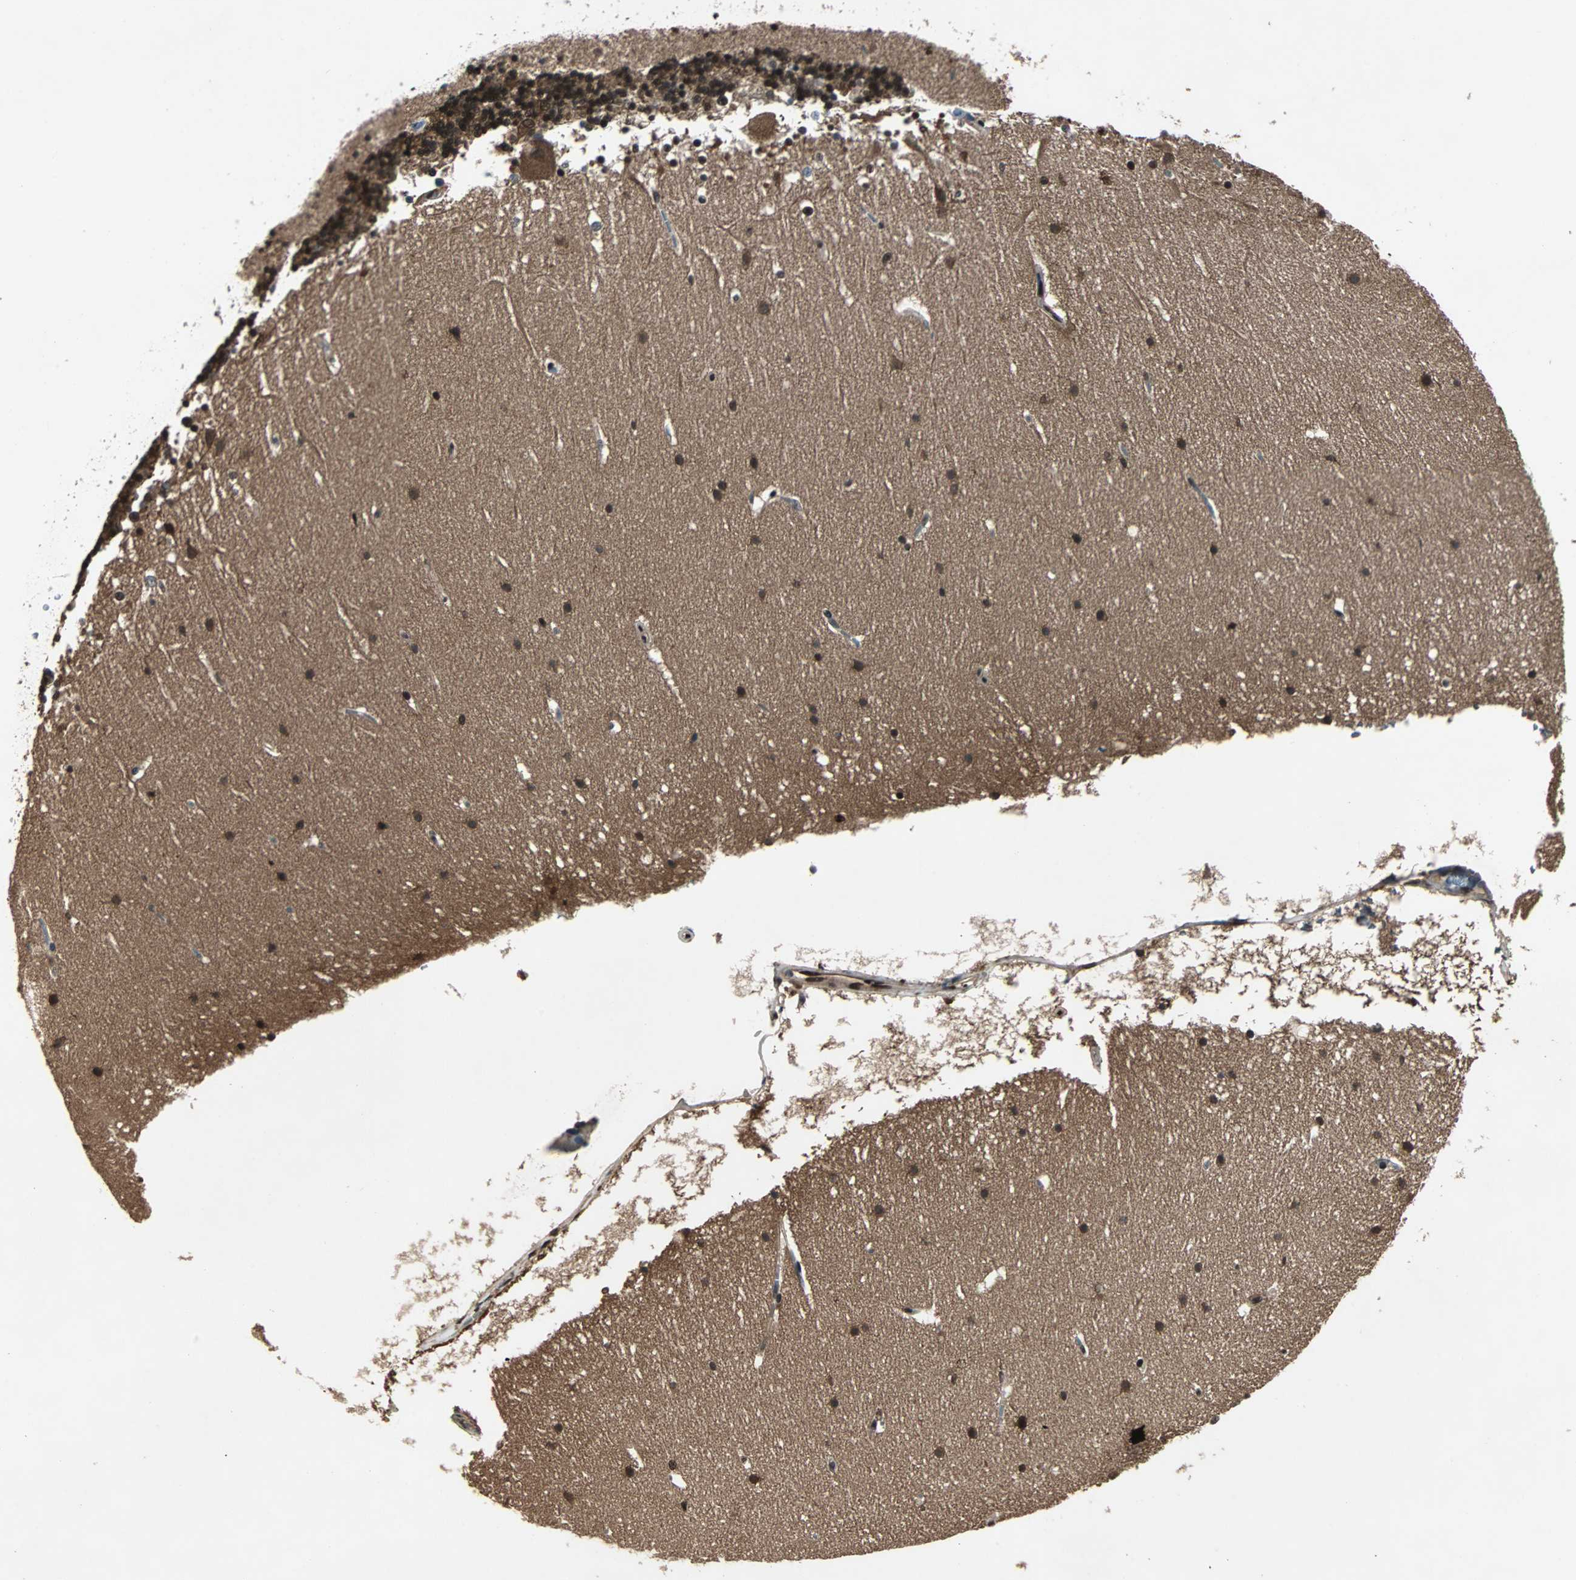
{"staining": {"intensity": "strong", "quantity": ">75%", "location": "cytoplasmic/membranous,nuclear"}, "tissue": "cerebellum", "cell_type": "Cells in granular layer", "image_type": "normal", "snomed": [{"axis": "morphology", "description": "Normal tissue, NOS"}, {"axis": "topography", "description": "Cerebellum"}], "caption": "About >75% of cells in granular layer in unremarkable human cerebellum demonstrate strong cytoplasmic/membranous,nuclear protein expression as visualized by brown immunohistochemical staining.", "gene": "ACLY", "patient": {"sex": "female", "age": 19}}